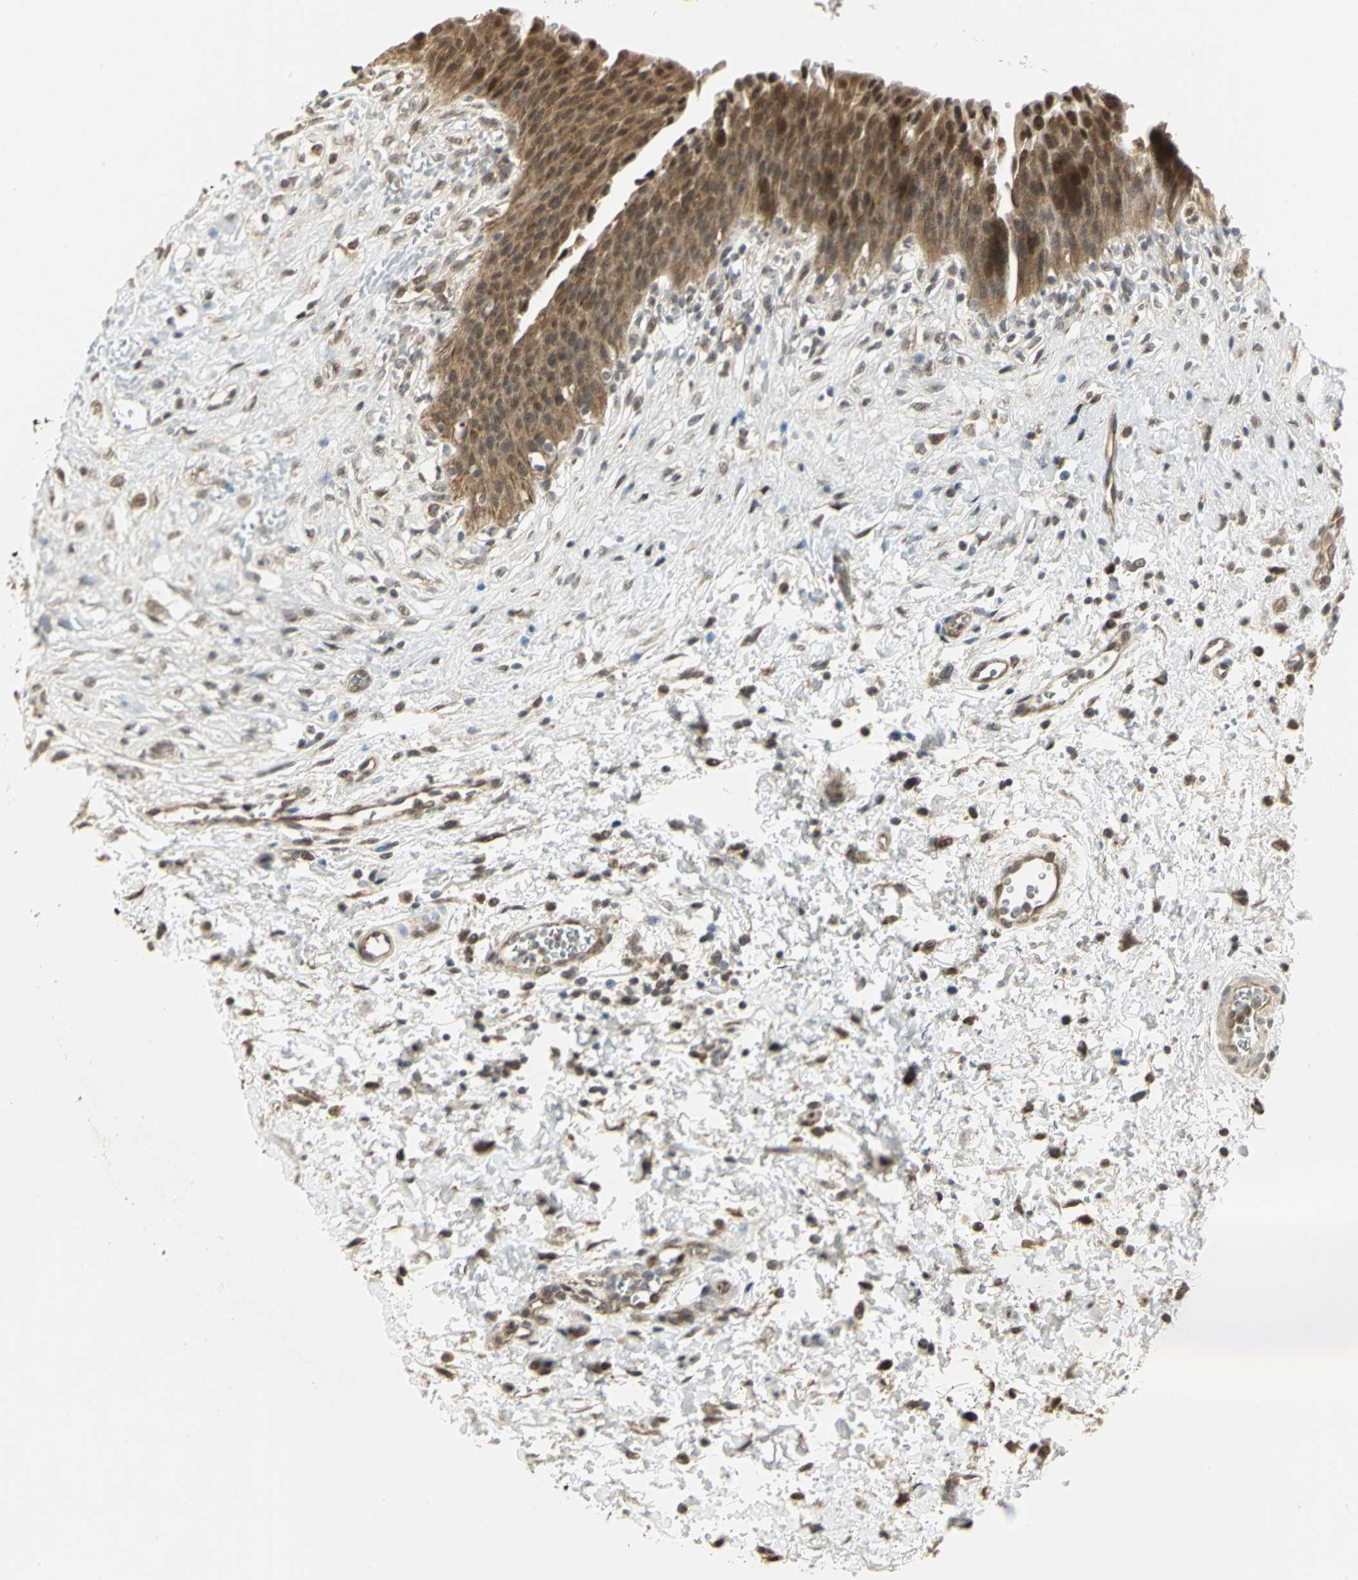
{"staining": {"intensity": "moderate", "quantity": ">75%", "location": "cytoplasmic/membranous,nuclear"}, "tissue": "urinary bladder", "cell_type": "Urothelial cells", "image_type": "normal", "snomed": [{"axis": "morphology", "description": "Normal tissue, NOS"}, {"axis": "morphology", "description": "Dysplasia, NOS"}, {"axis": "topography", "description": "Urinary bladder"}], "caption": "The histopathology image shows a brown stain indicating the presence of a protein in the cytoplasmic/membranous,nuclear of urothelial cells in urinary bladder. Nuclei are stained in blue.", "gene": "PSMC4", "patient": {"sex": "male", "age": 35}}